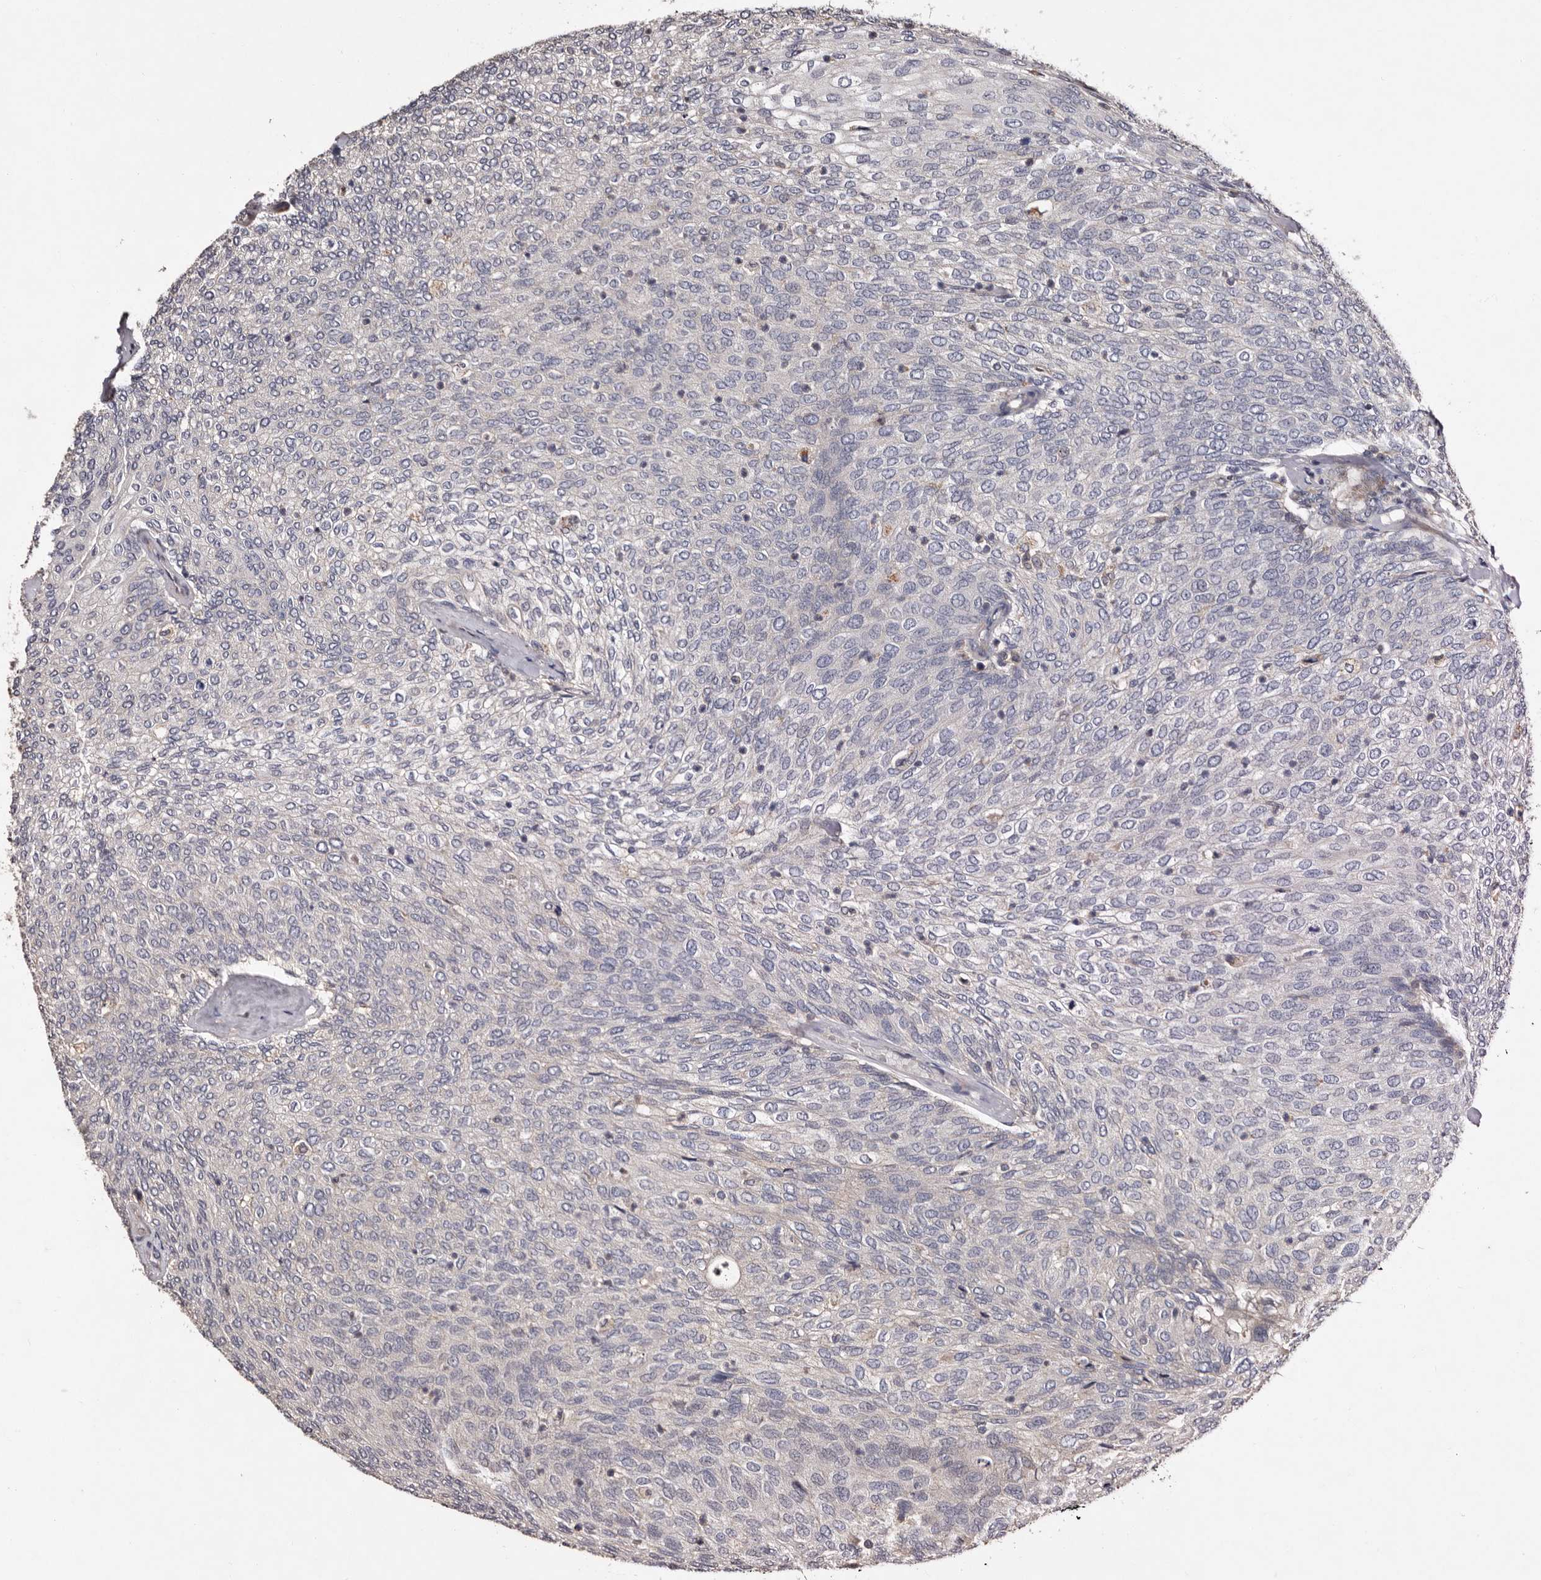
{"staining": {"intensity": "negative", "quantity": "none", "location": "none"}, "tissue": "urothelial cancer", "cell_type": "Tumor cells", "image_type": "cancer", "snomed": [{"axis": "morphology", "description": "Urothelial carcinoma, Low grade"}, {"axis": "topography", "description": "Urinary bladder"}], "caption": "Tumor cells are negative for protein expression in human urothelial cancer. (Stains: DAB (3,3'-diaminobenzidine) IHC with hematoxylin counter stain, Microscopy: brightfield microscopy at high magnification).", "gene": "PRKD3", "patient": {"sex": "female", "age": 79}}